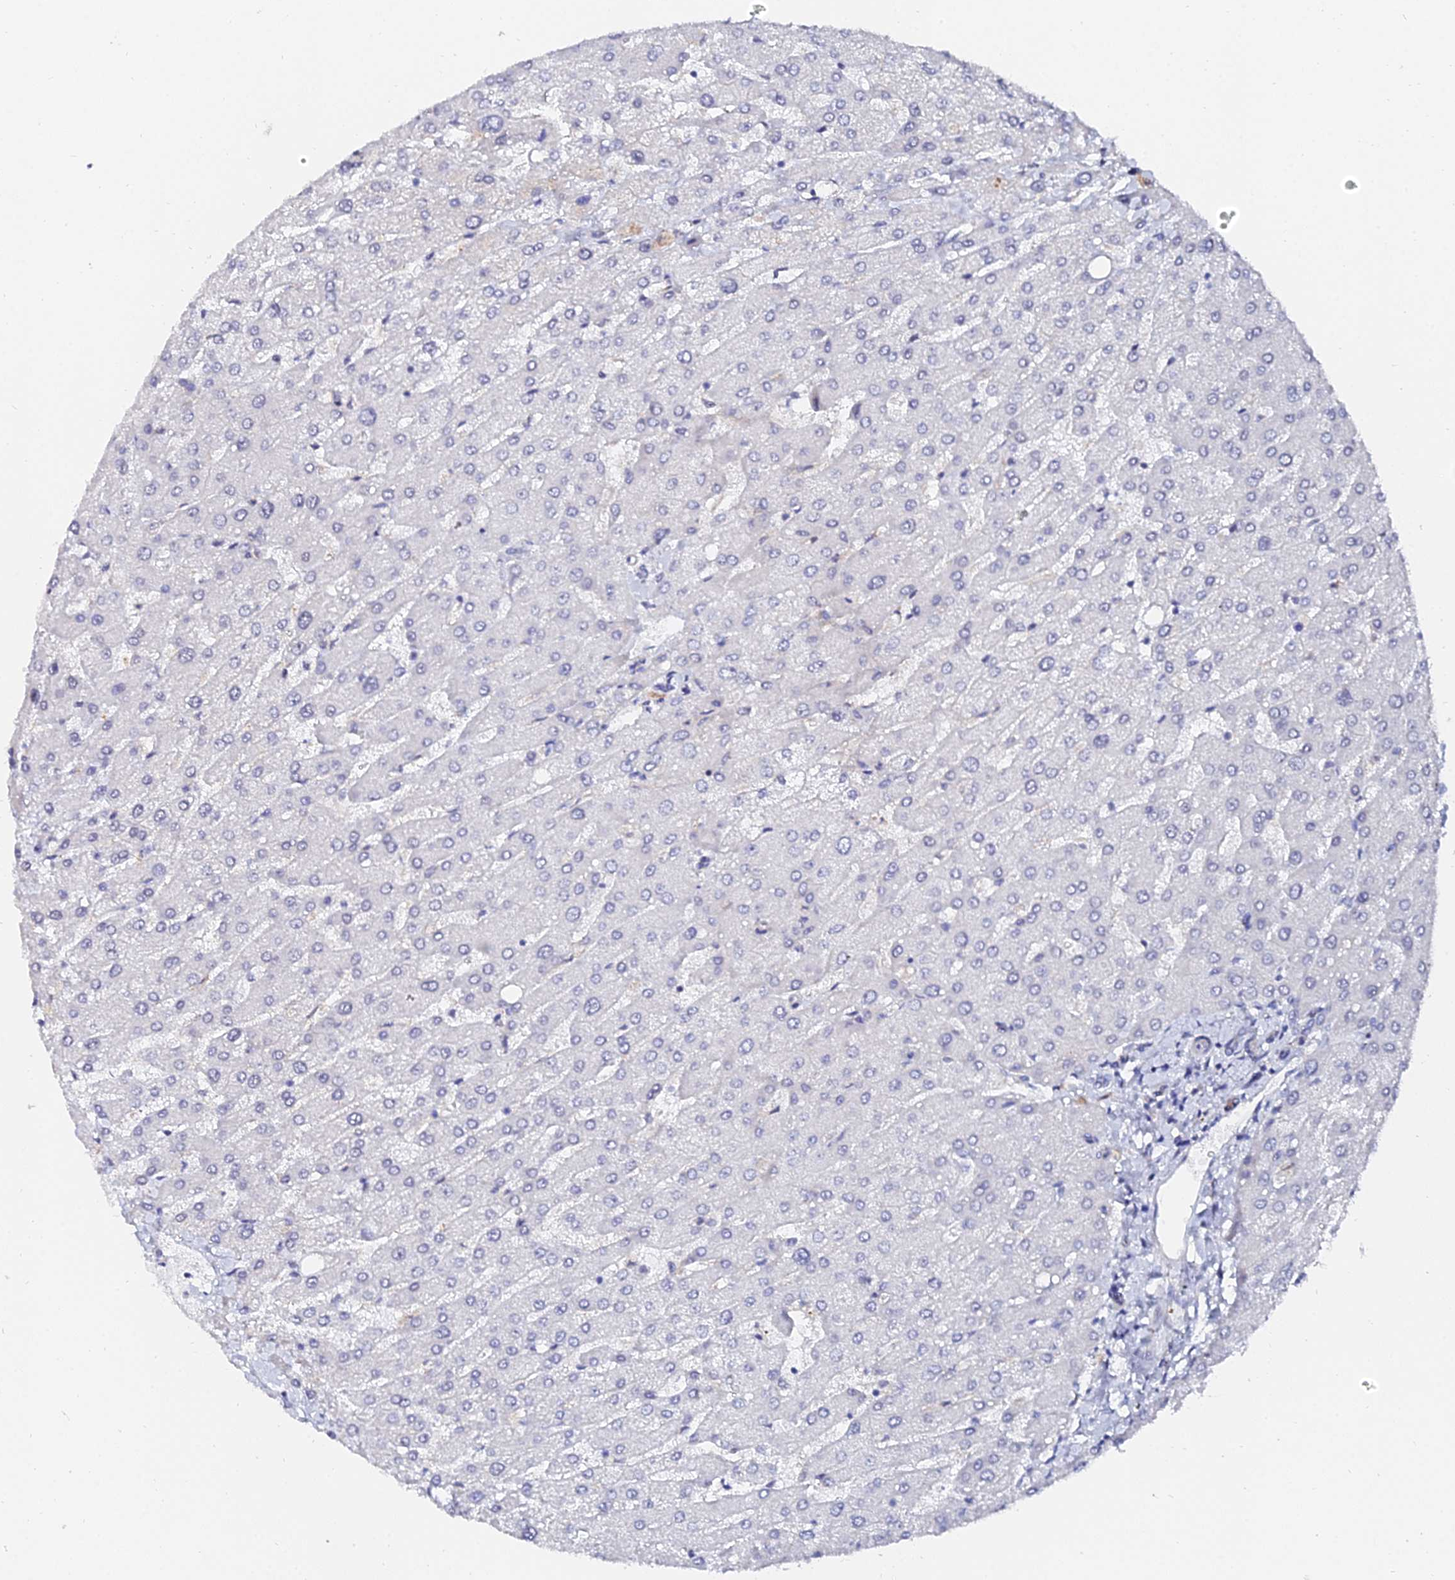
{"staining": {"intensity": "negative", "quantity": "none", "location": "none"}, "tissue": "liver", "cell_type": "Cholangiocytes", "image_type": "normal", "snomed": [{"axis": "morphology", "description": "Normal tissue, NOS"}, {"axis": "topography", "description": "Liver"}], "caption": "High magnification brightfield microscopy of normal liver stained with DAB (brown) and counterstained with hematoxylin (blue): cholangiocytes show no significant positivity. (DAB immunohistochemistry visualized using brightfield microscopy, high magnification).", "gene": "BORCS8", "patient": {"sex": "male", "age": 55}}